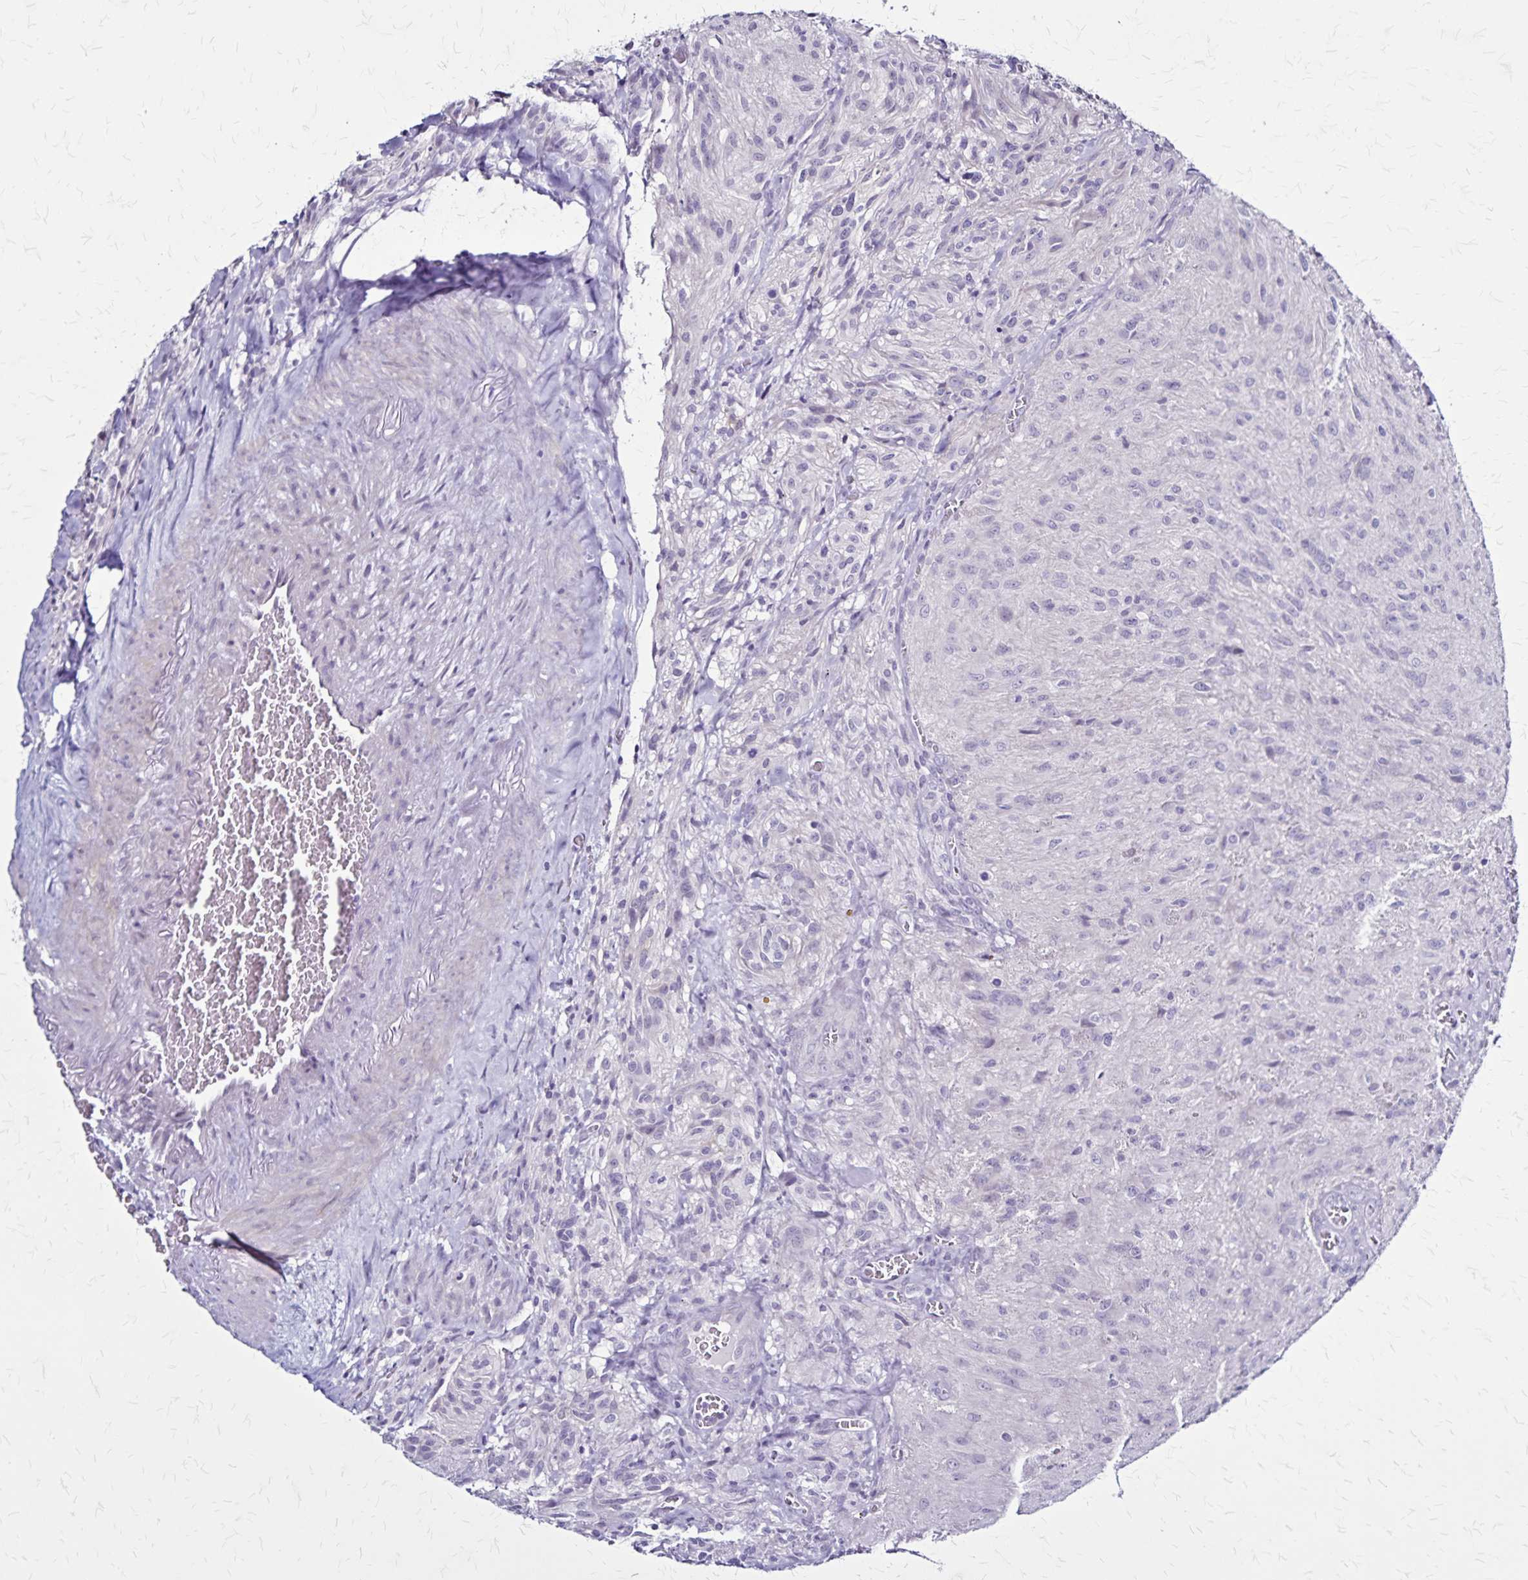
{"staining": {"intensity": "negative", "quantity": "none", "location": "none"}, "tissue": "glioma", "cell_type": "Tumor cells", "image_type": "cancer", "snomed": [{"axis": "morphology", "description": "Glioma, malignant, High grade"}, {"axis": "topography", "description": "Brain"}], "caption": "Immunohistochemical staining of glioma reveals no significant staining in tumor cells.", "gene": "PLXNA4", "patient": {"sex": "male", "age": 47}}